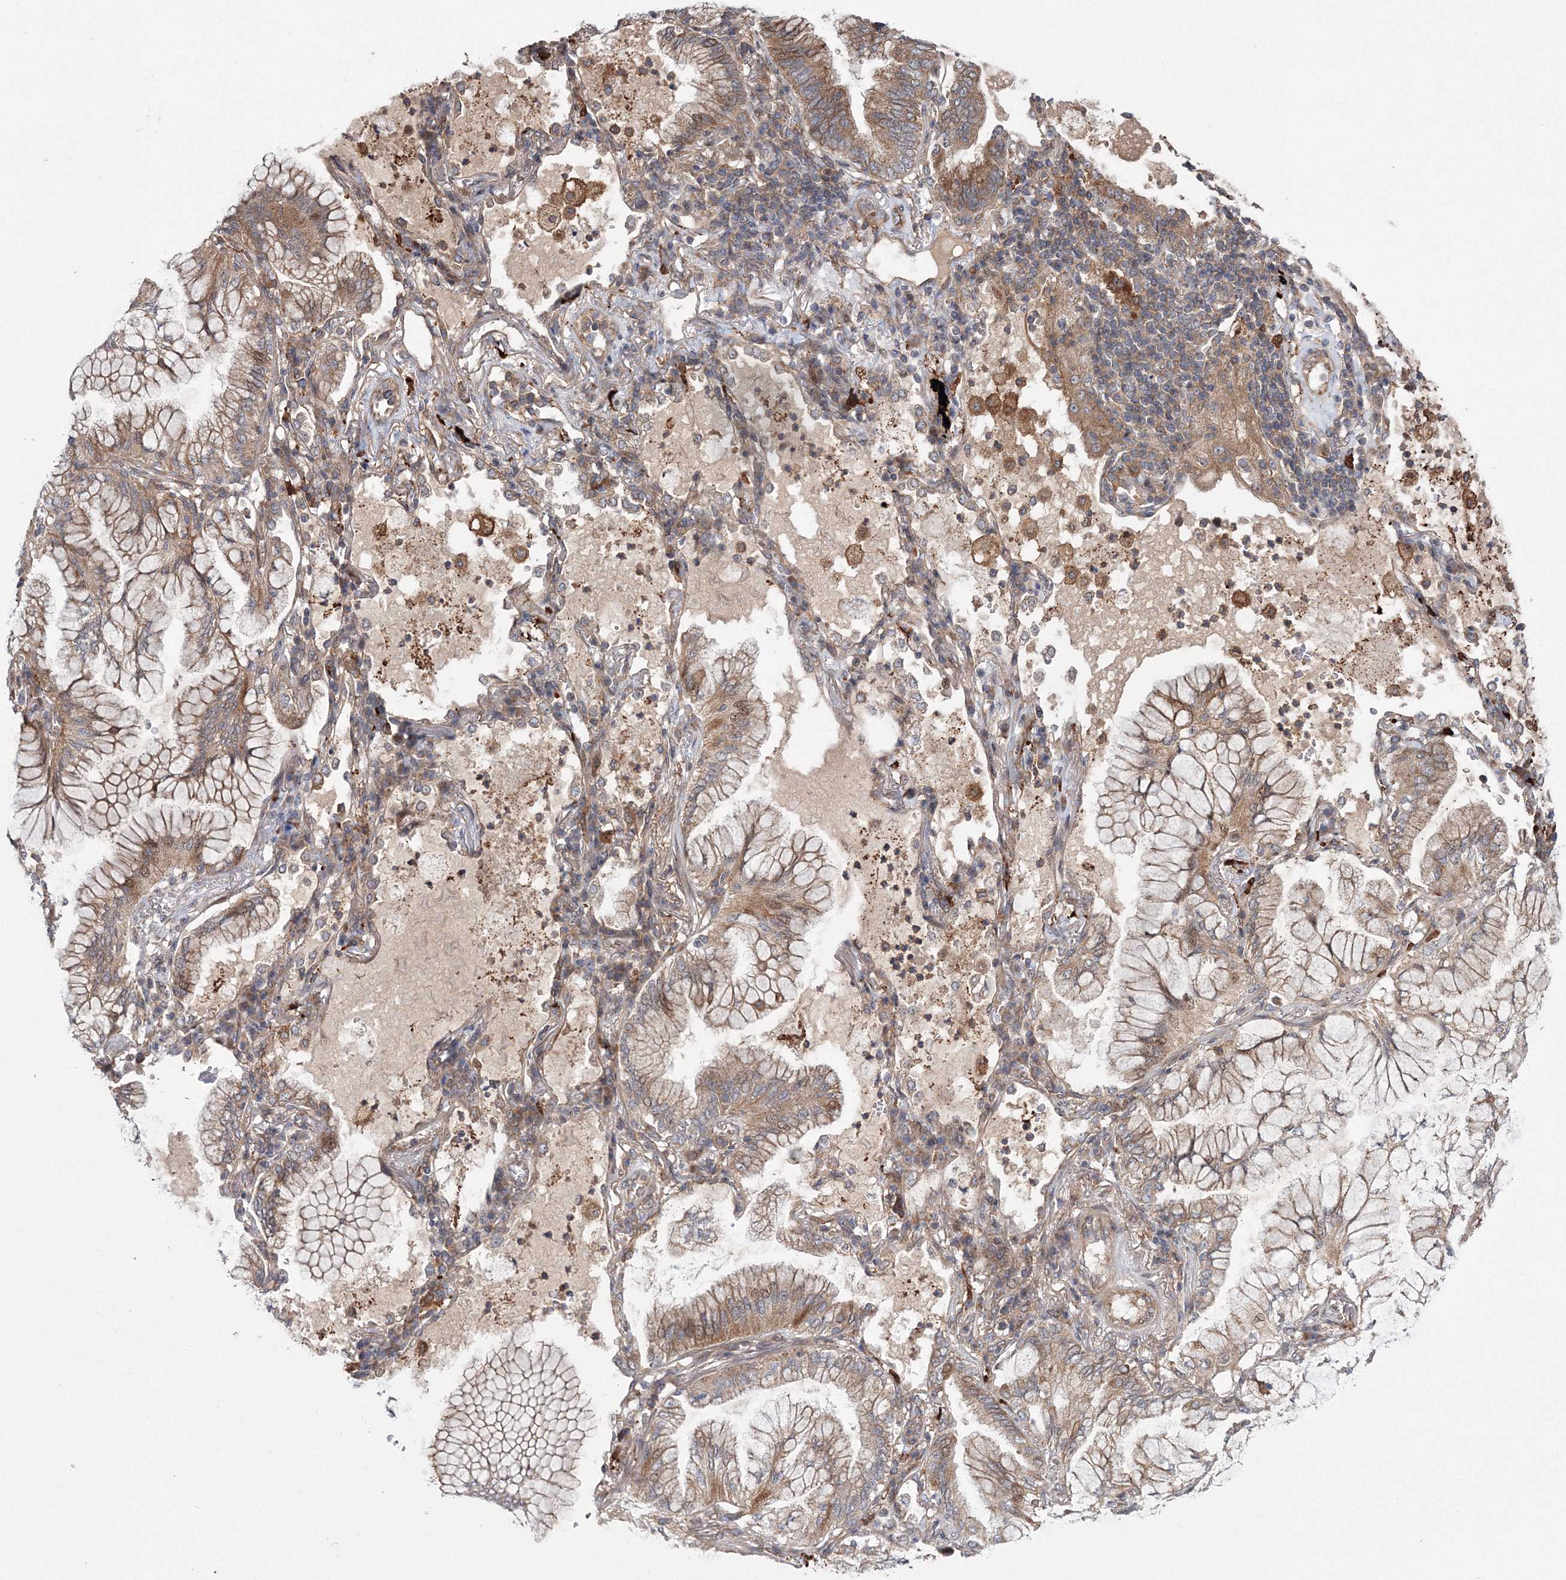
{"staining": {"intensity": "moderate", "quantity": ">75%", "location": "cytoplasmic/membranous"}, "tissue": "lung cancer", "cell_type": "Tumor cells", "image_type": "cancer", "snomed": [{"axis": "morphology", "description": "Adenocarcinoma, NOS"}, {"axis": "topography", "description": "Lung"}], "caption": "High-power microscopy captured an immunohistochemistry (IHC) image of lung cancer (adenocarcinoma), revealing moderate cytoplasmic/membranous positivity in about >75% of tumor cells.", "gene": "RANBP3L", "patient": {"sex": "female", "age": 70}}